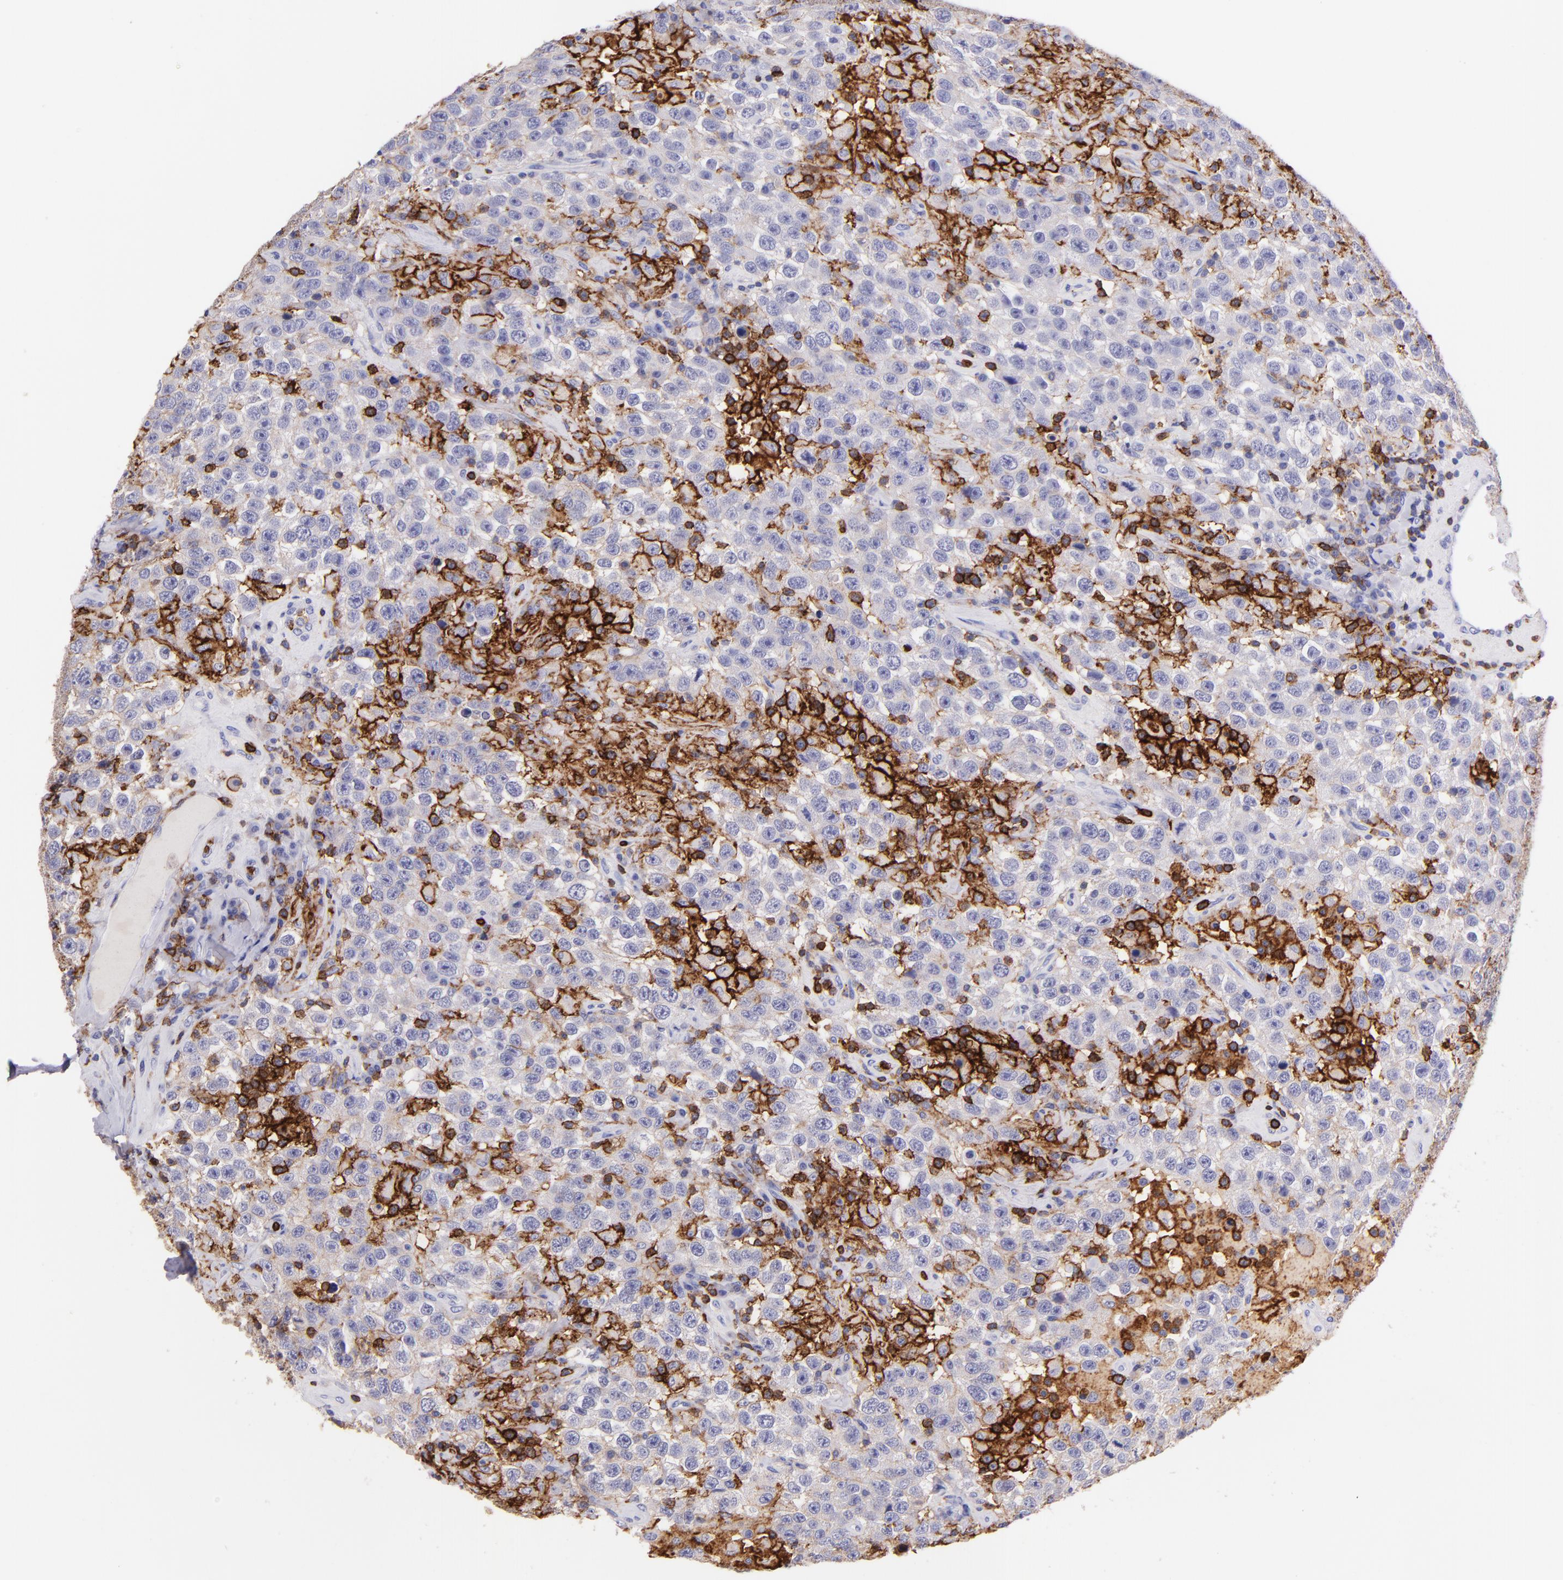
{"staining": {"intensity": "weak", "quantity": "<25%", "location": "cytoplasmic/membranous"}, "tissue": "testis cancer", "cell_type": "Tumor cells", "image_type": "cancer", "snomed": [{"axis": "morphology", "description": "Seminoma, NOS"}, {"axis": "topography", "description": "Testis"}], "caption": "Immunohistochemistry (IHC) photomicrograph of neoplastic tissue: human testis cancer stained with DAB shows no significant protein staining in tumor cells.", "gene": "SPN", "patient": {"sex": "male", "age": 41}}